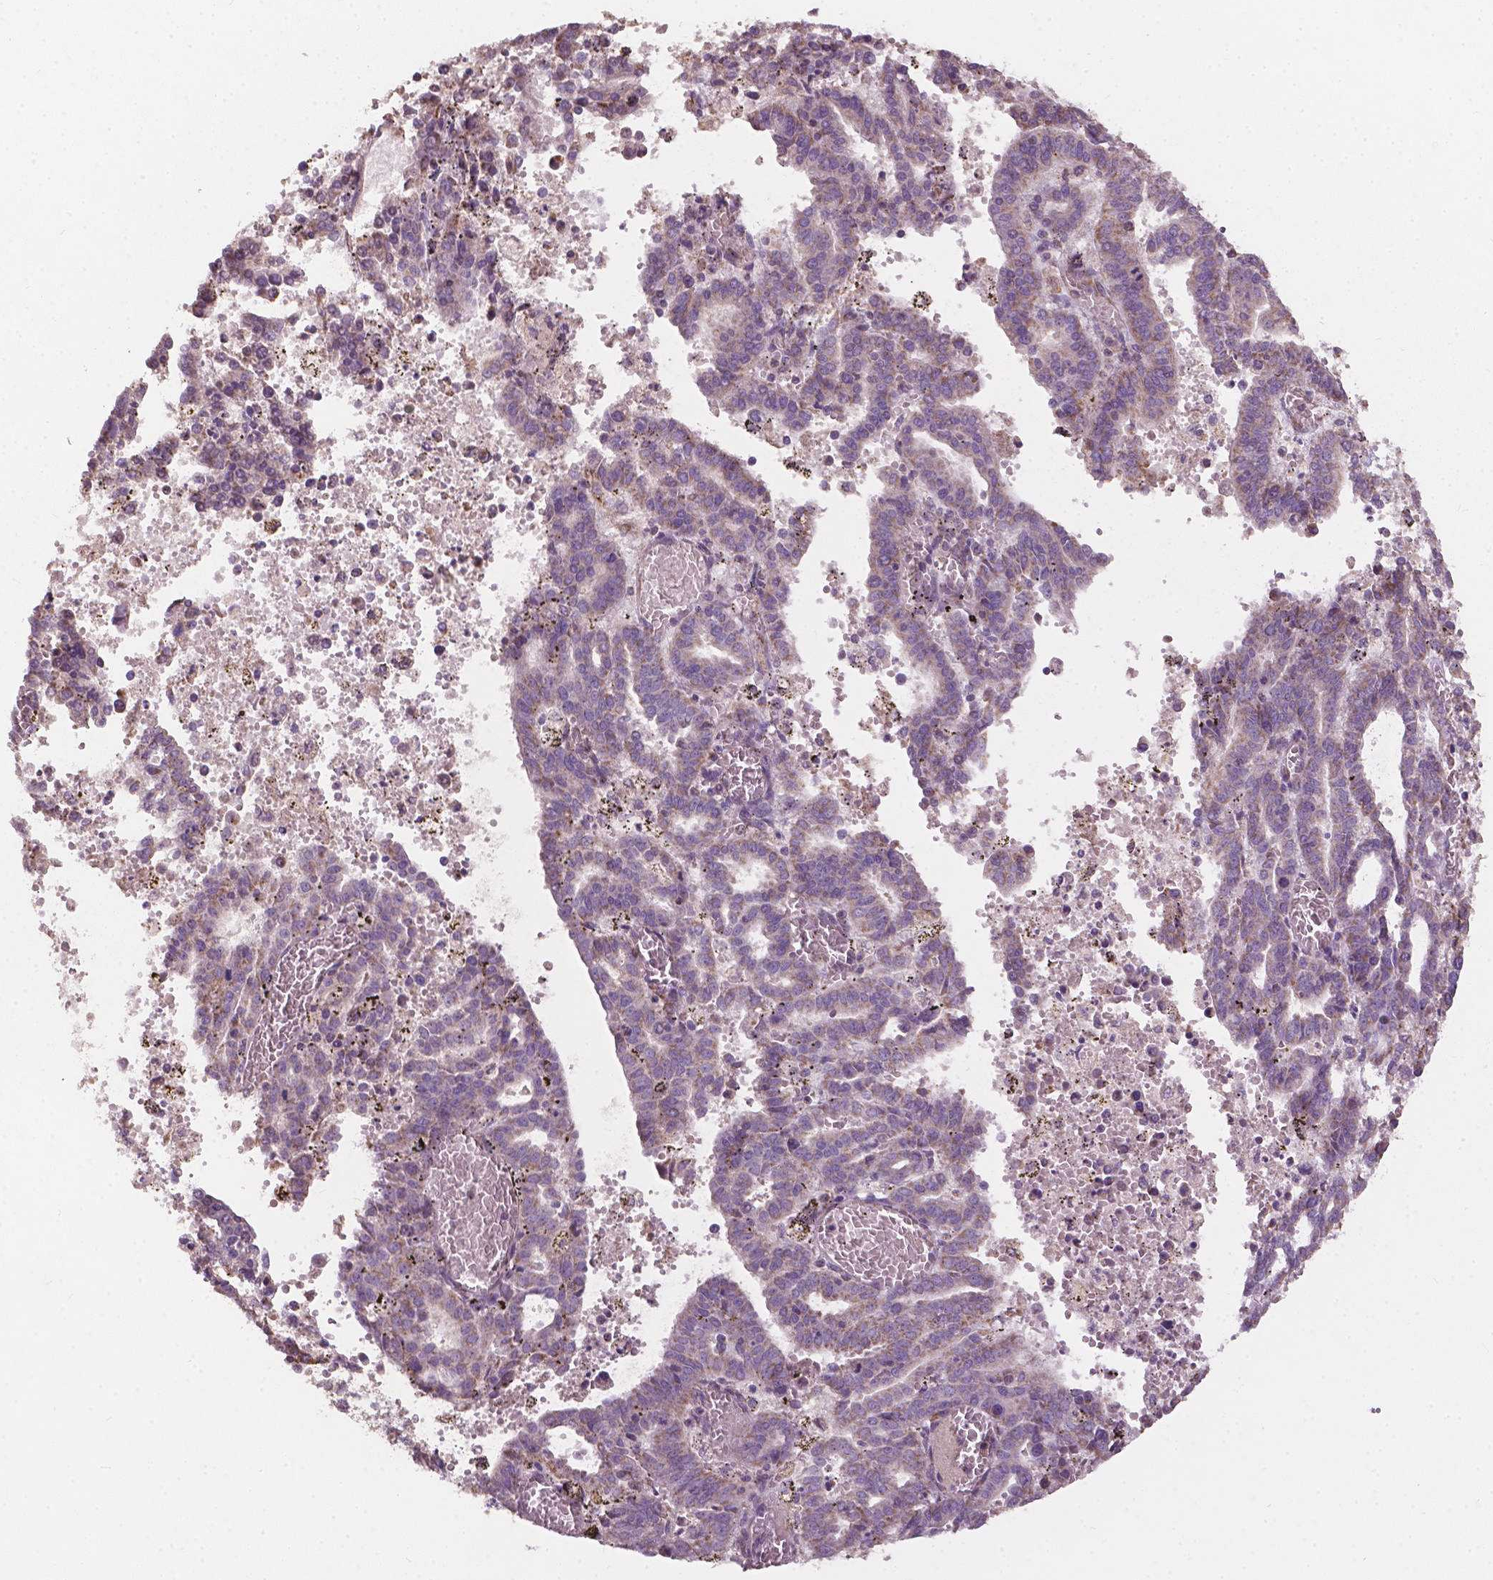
{"staining": {"intensity": "moderate", "quantity": "25%-75%", "location": "cytoplasmic/membranous"}, "tissue": "endometrial cancer", "cell_type": "Tumor cells", "image_type": "cancer", "snomed": [{"axis": "morphology", "description": "Adenocarcinoma, NOS"}, {"axis": "topography", "description": "Uterus"}], "caption": "Human adenocarcinoma (endometrial) stained for a protein (brown) reveals moderate cytoplasmic/membranous positive positivity in about 25%-75% of tumor cells.", "gene": "NDUFA10", "patient": {"sex": "female", "age": 83}}